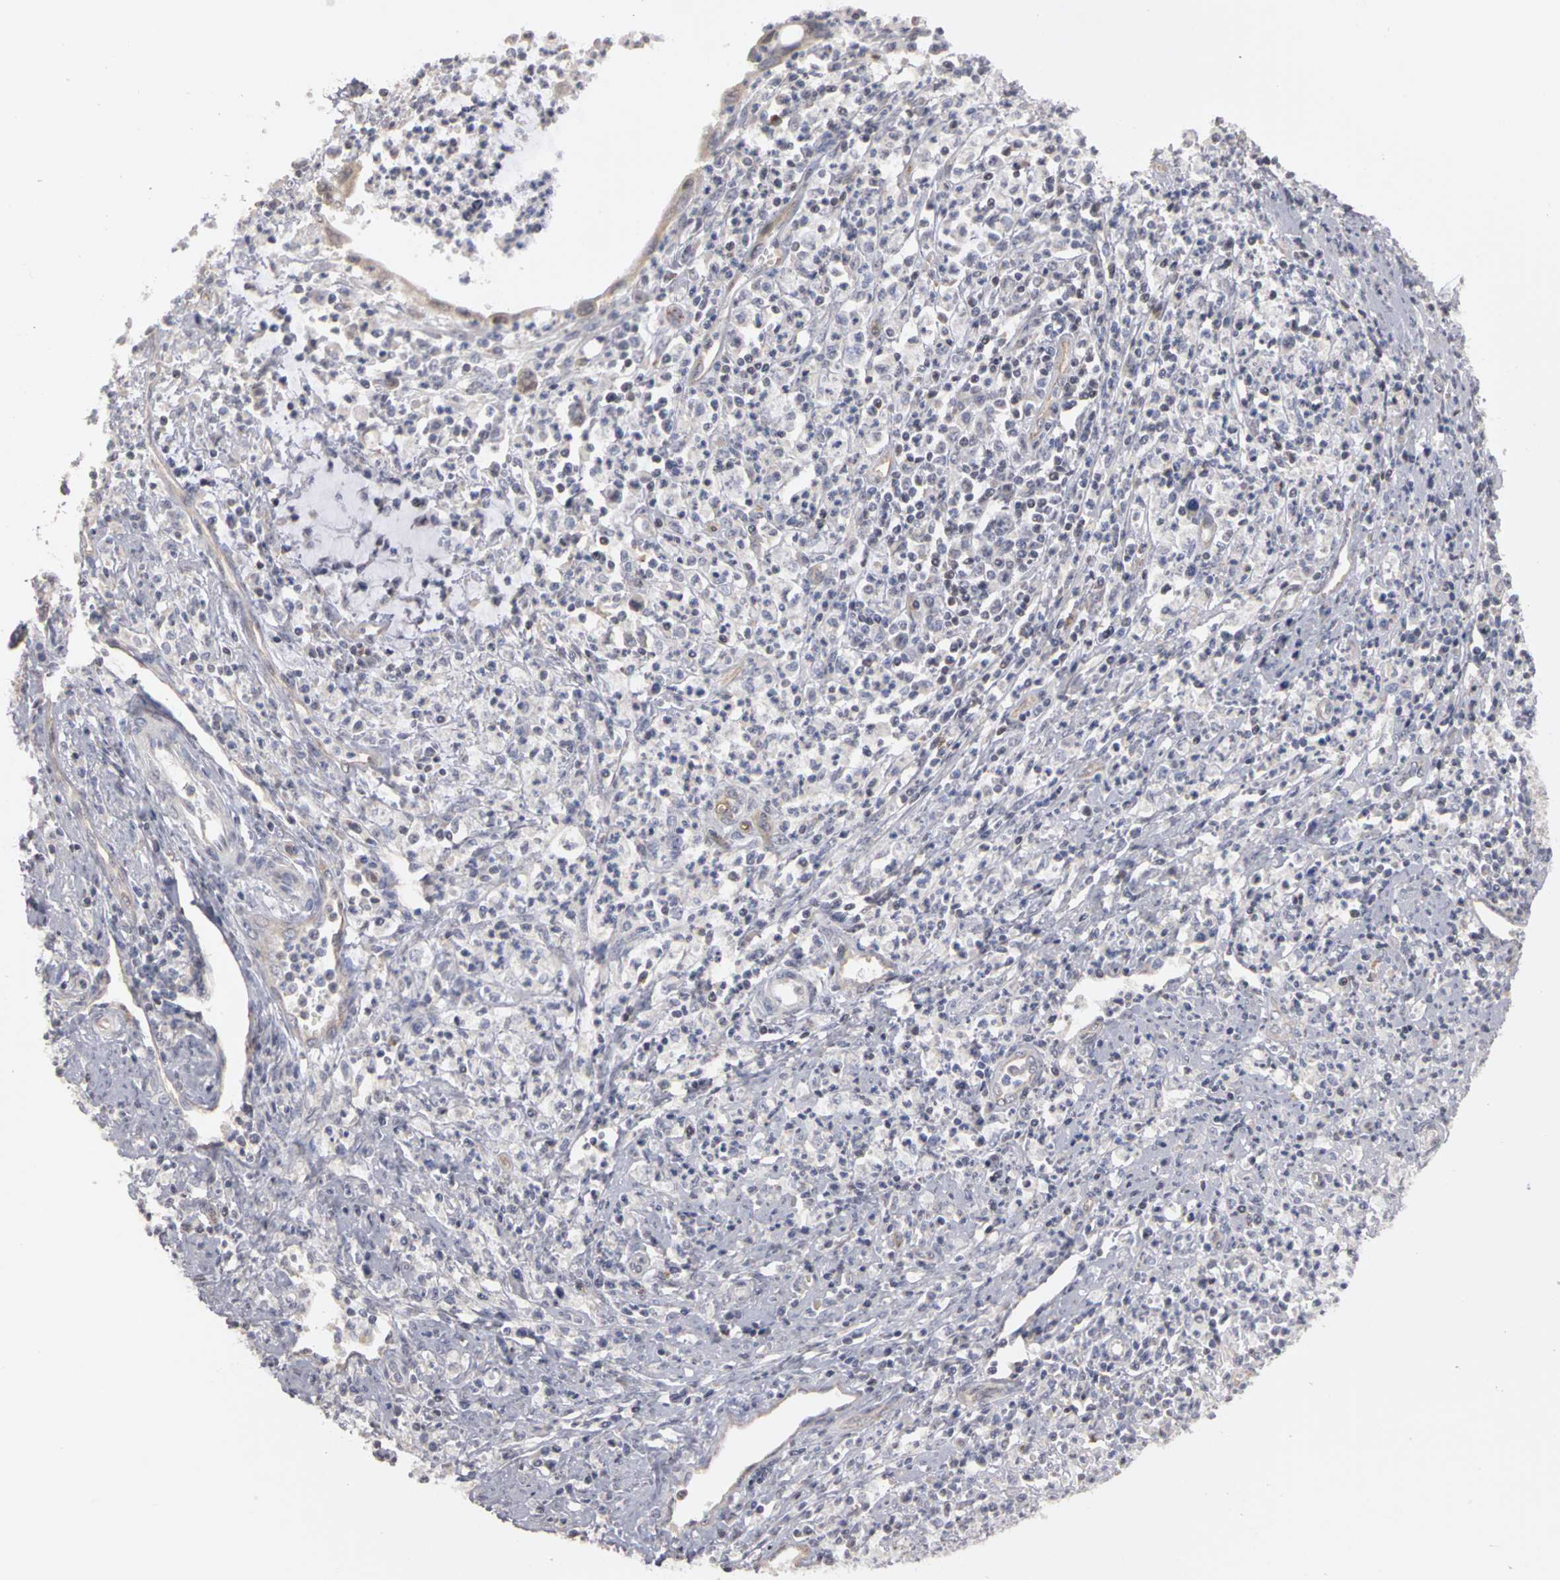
{"staining": {"intensity": "weak", "quantity": "<25%", "location": "cytoplasmic/membranous"}, "tissue": "cervical cancer", "cell_type": "Tumor cells", "image_type": "cancer", "snomed": [{"axis": "morphology", "description": "Adenocarcinoma, NOS"}, {"axis": "topography", "description": "Cervix"}], "caption": "This is a micrograph of immunohistochemistry (IHC) staining of cervical cancer, which shows no expression in tumor cells.", "gene": "PLEKHA1", "patient": {"sex": "female", "age": 36}}